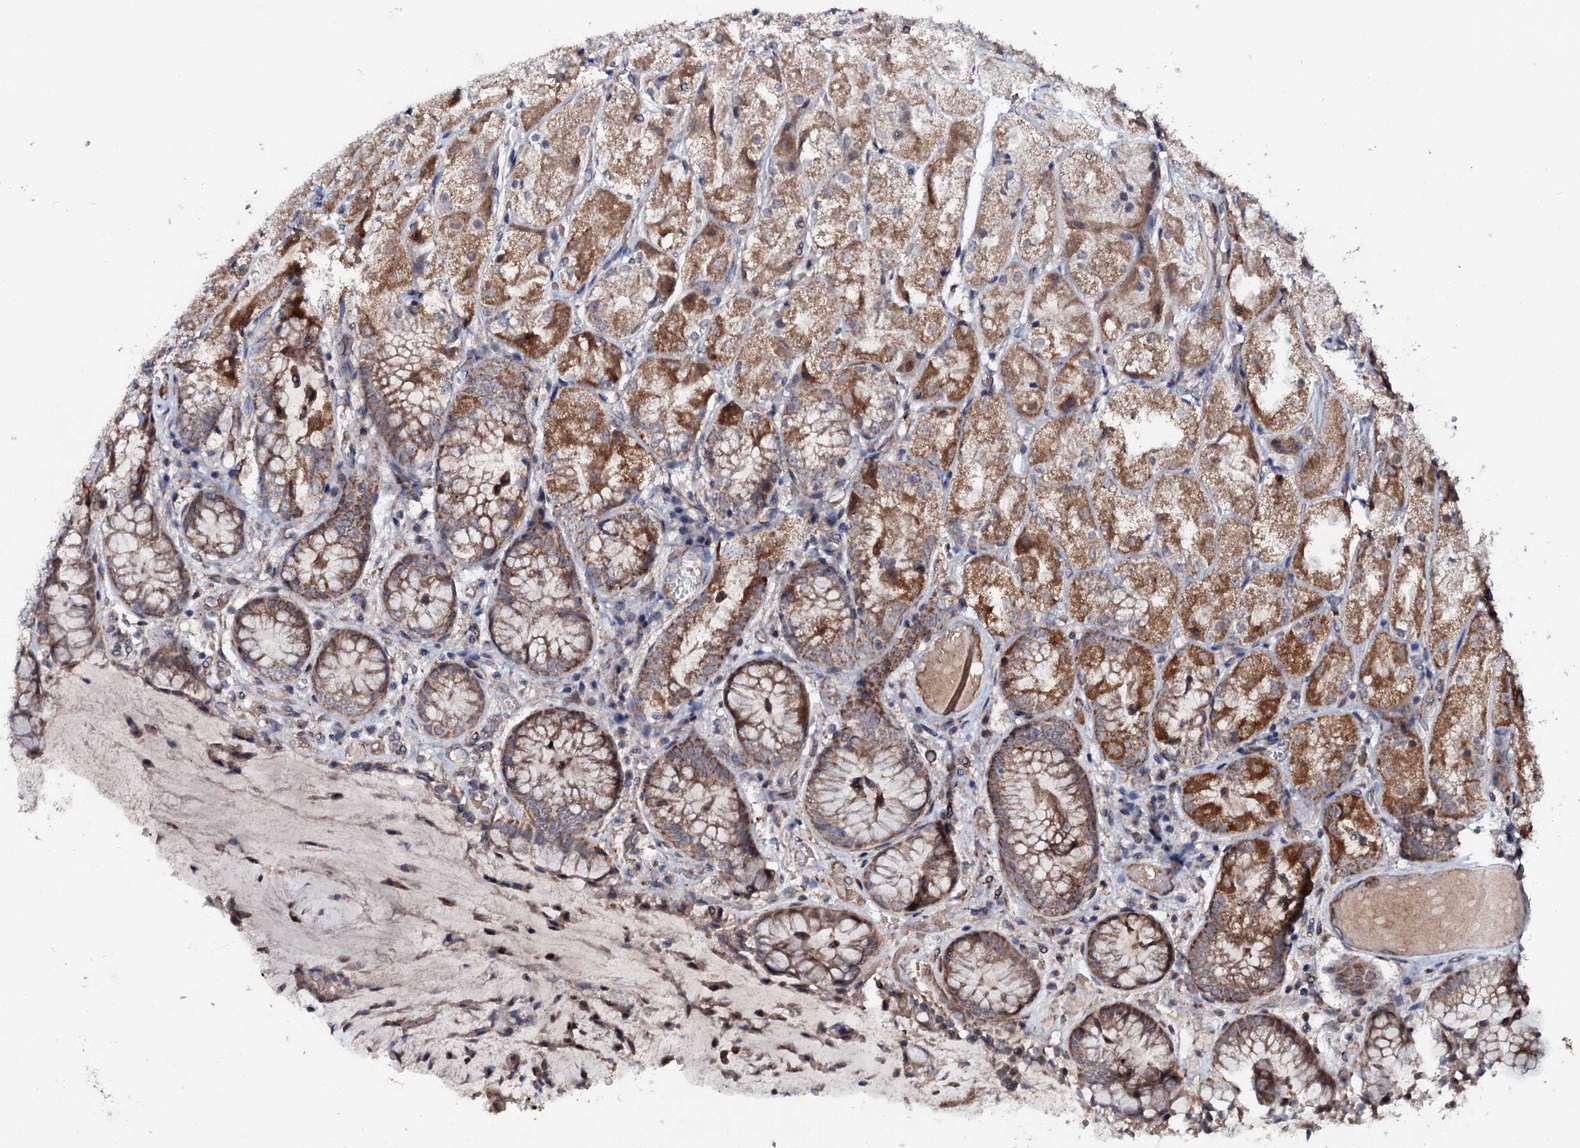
{"staining": {"intensity": "moderate", "quantity": ">75%", "location": "cytoplasmic/membranous"}, "tissue": "stomach", "cell_type": "Glandular cells", "image_type": "normal", "snomed": [{"axis": "morphology", "description": "Normal tissue, NOS"}, {"axis": "topography", "description": "Stomach, upper"}], "caption": "Brown immunohistochemical staining in benign stomach reveals moderate cytoplasmic/membranous expression in approximately >75% of glandular cells. (brown staining indicates protein expression, while blue staining denotes nuclei).", "gene": "PPP1R3D", "patient": {"sex": "male", "age": 72}}